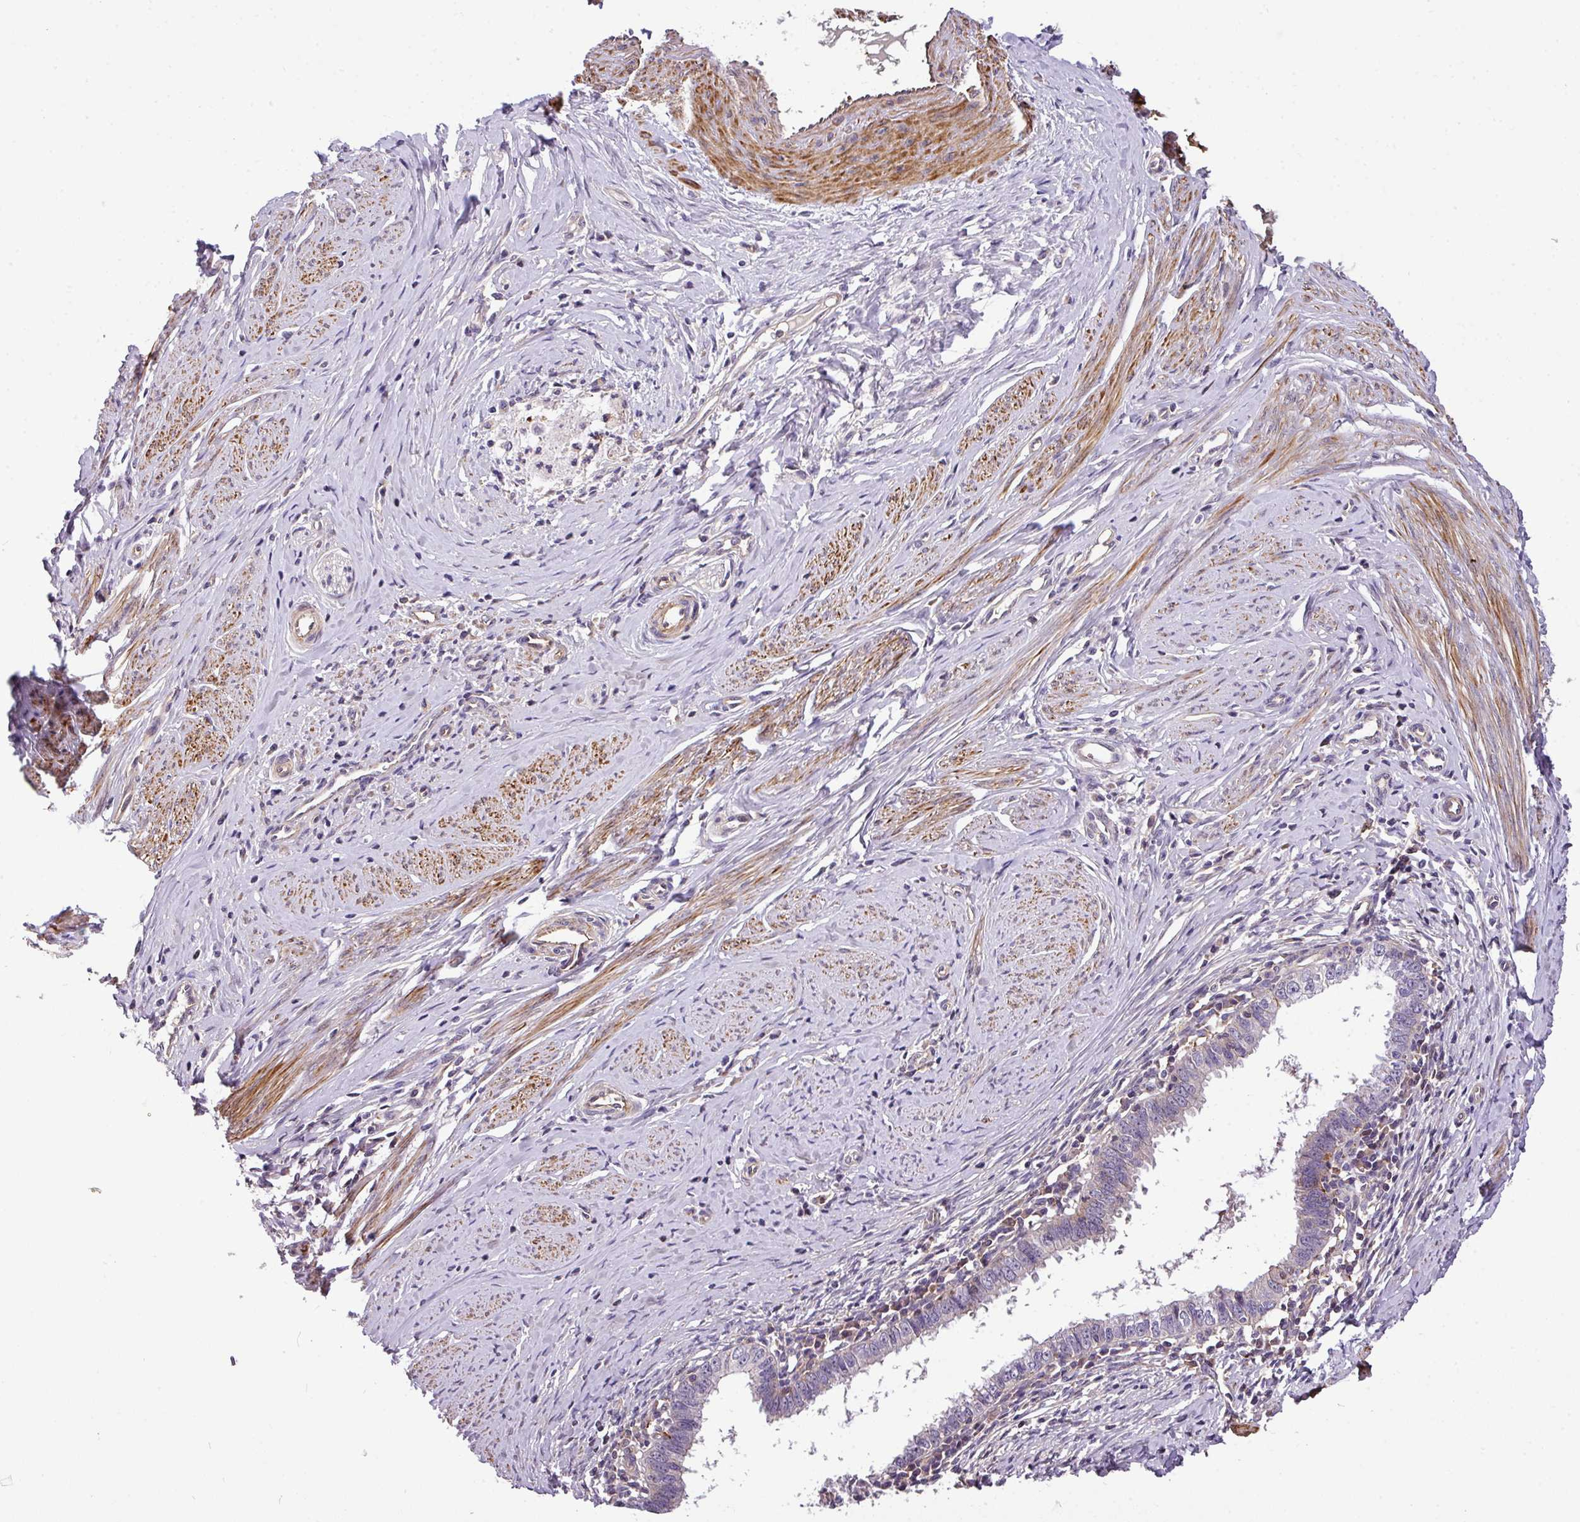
{"staining": {"intensity": "negative", "quantity": "none", "location": "none"}, "tissue": "cervical cancer", "cell_type": "Tumor cells", "image_type": "cancer", "snomed": [{"axis": "morphology", "description": "Adenocarcinoma, NOS"}, {"axis": "topography", "description": "Cervix"}], "caption": "Immunohistochemistry (IHC) of adenocarcinoma (cervical) displays no staining in tumor cells.", "gene": "CASS4", "patient": {"sex": "female", "age": 36}}